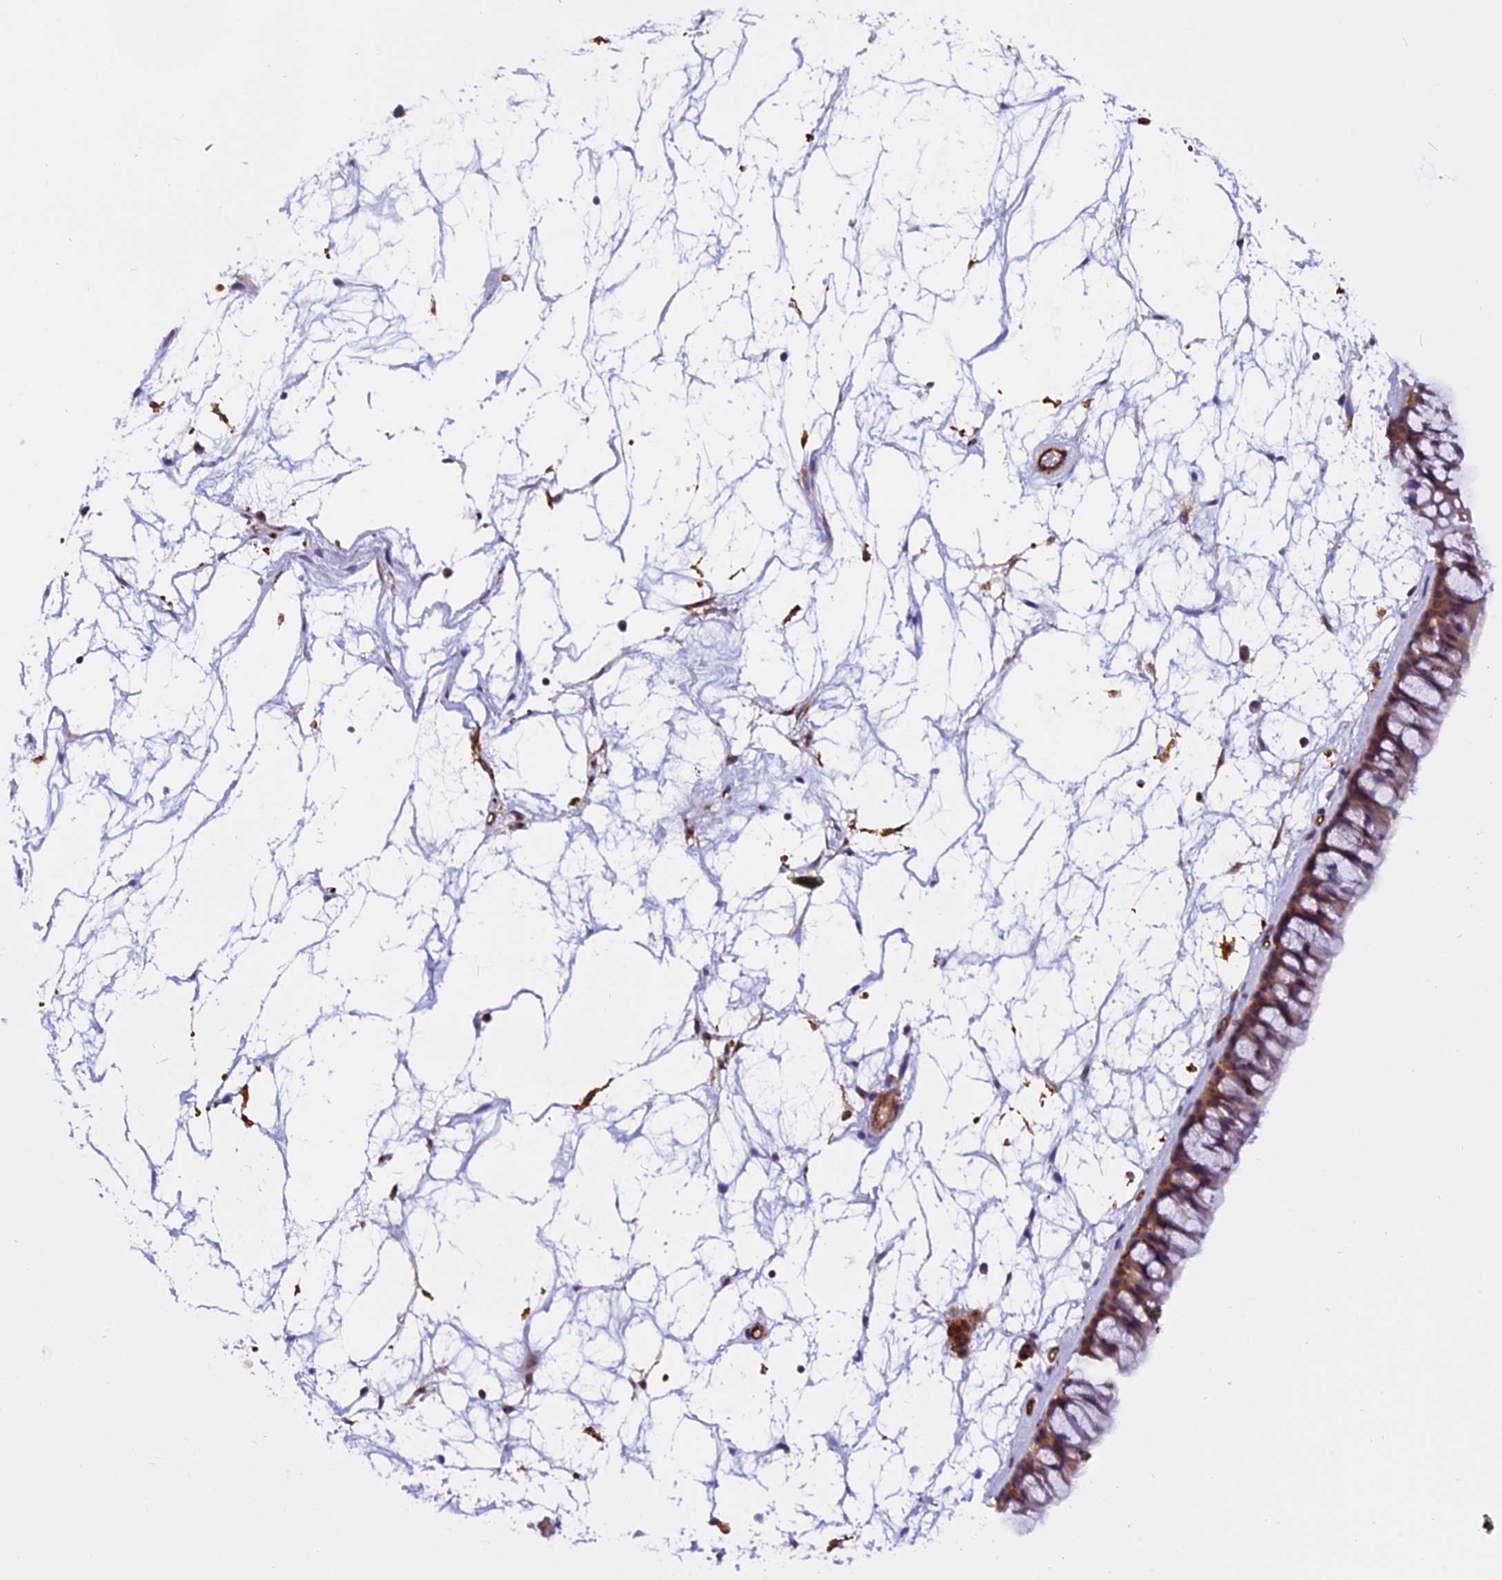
{"staining": {"intensity": "moderate", "quantity": ">75%", "location": "cytoplasmic/membranous"}, "tissue": "nasopharynx", "cell_type": "Respiratory epithelial cells", "image_type": "normal", "snomed": [{"axis": "morphology", "description": "Normal tissue, NOS"}, {"axis": "topography", "description": "Nasopharynx"}], "caption": "Nasopharynx stained with DAB immunohistochemistry (IHC) exhibits medium levels of moderate cytoplasmic/membranous expression in approximately >75% of respiratory epithelial cells. The staining was performed using DAB, with brown indicating positive protein expression. Nuclei are stained blue with hematoxylin.", "gene": "EHBP1L1", "patient": {"sex": "male", "age": 64}}